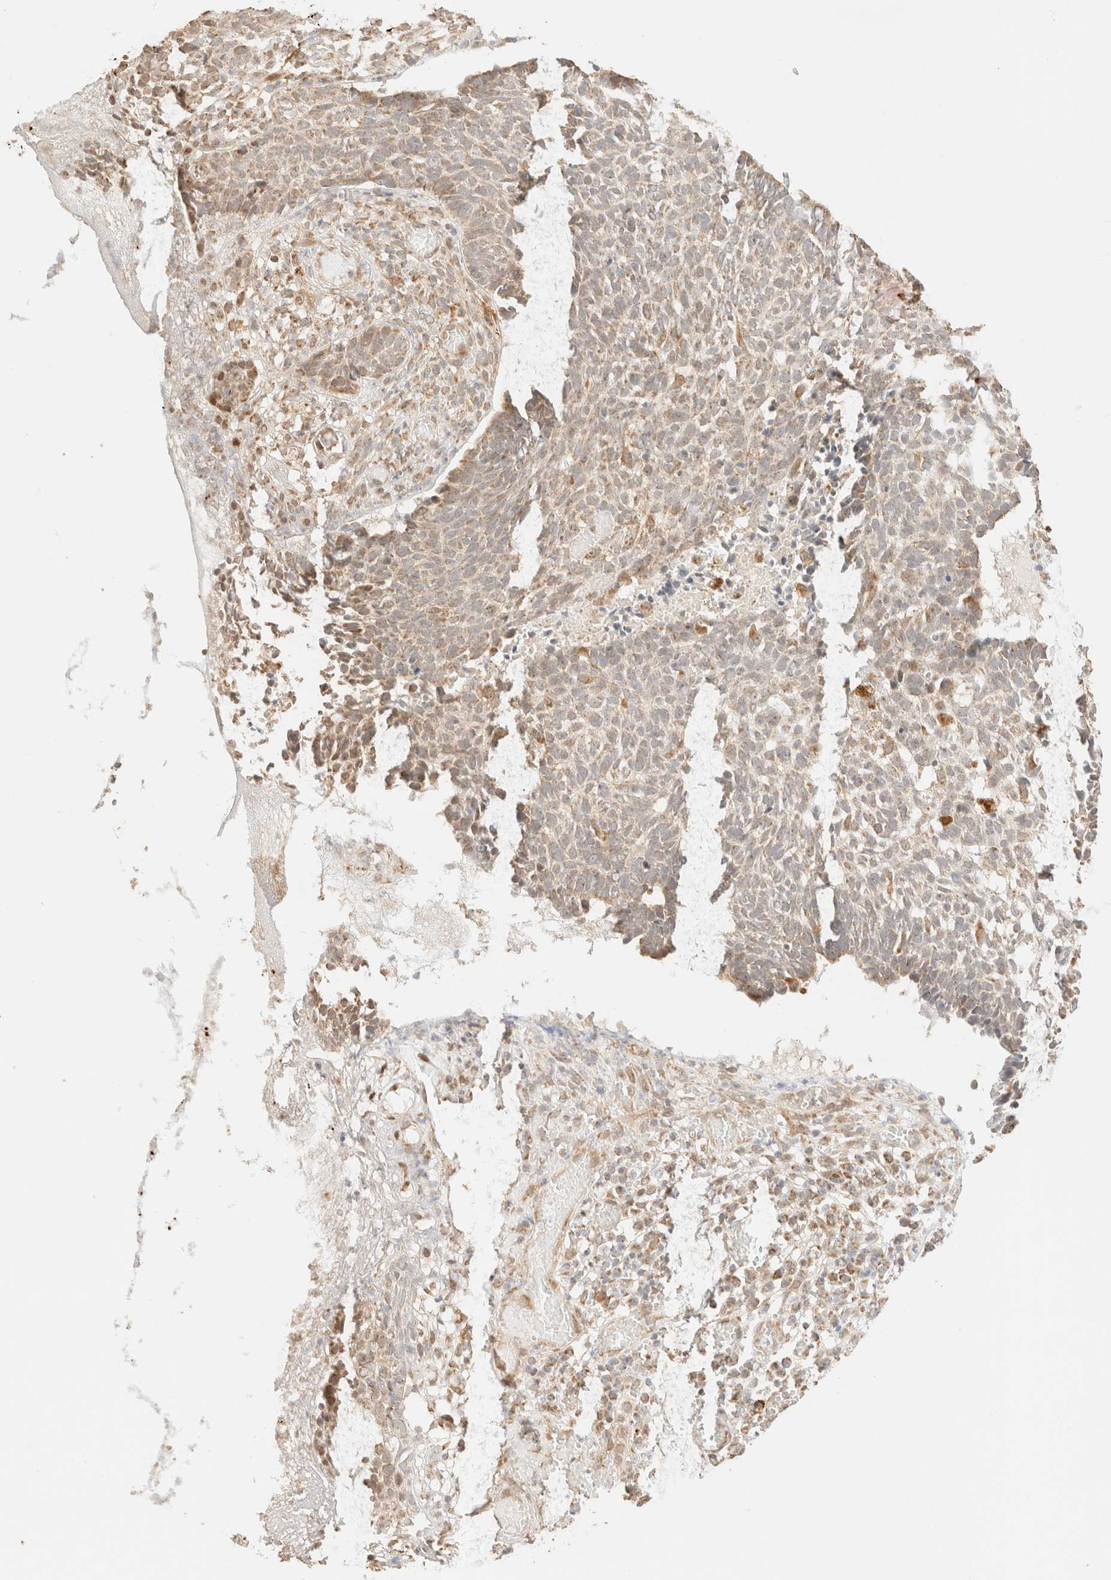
{"staining": {"intensity": "weak", "quantity": "<25%", "location": "cytoplasmic/membranous"}, "tissue": "skin cancer", "cell_type": "Tumor cells", "image_type": "cancer", "snomed": [{"axis": "morphology", "description": "Basal cell carcinoma"}, {"axis": "topography", "description": "Skin"}], "caption": "High power microscopy micrograph of an immunohistochemistry (IHC) photomicrograph of skin basal cell carcinoma, revealing no significant staining in tumor cells. (Brightfield microscopy of DAB (3,3'-diaminobenzidine) IHC at high magnification).", "gene": "TACO1", "patient": {"sex": "male", "age": 85}}